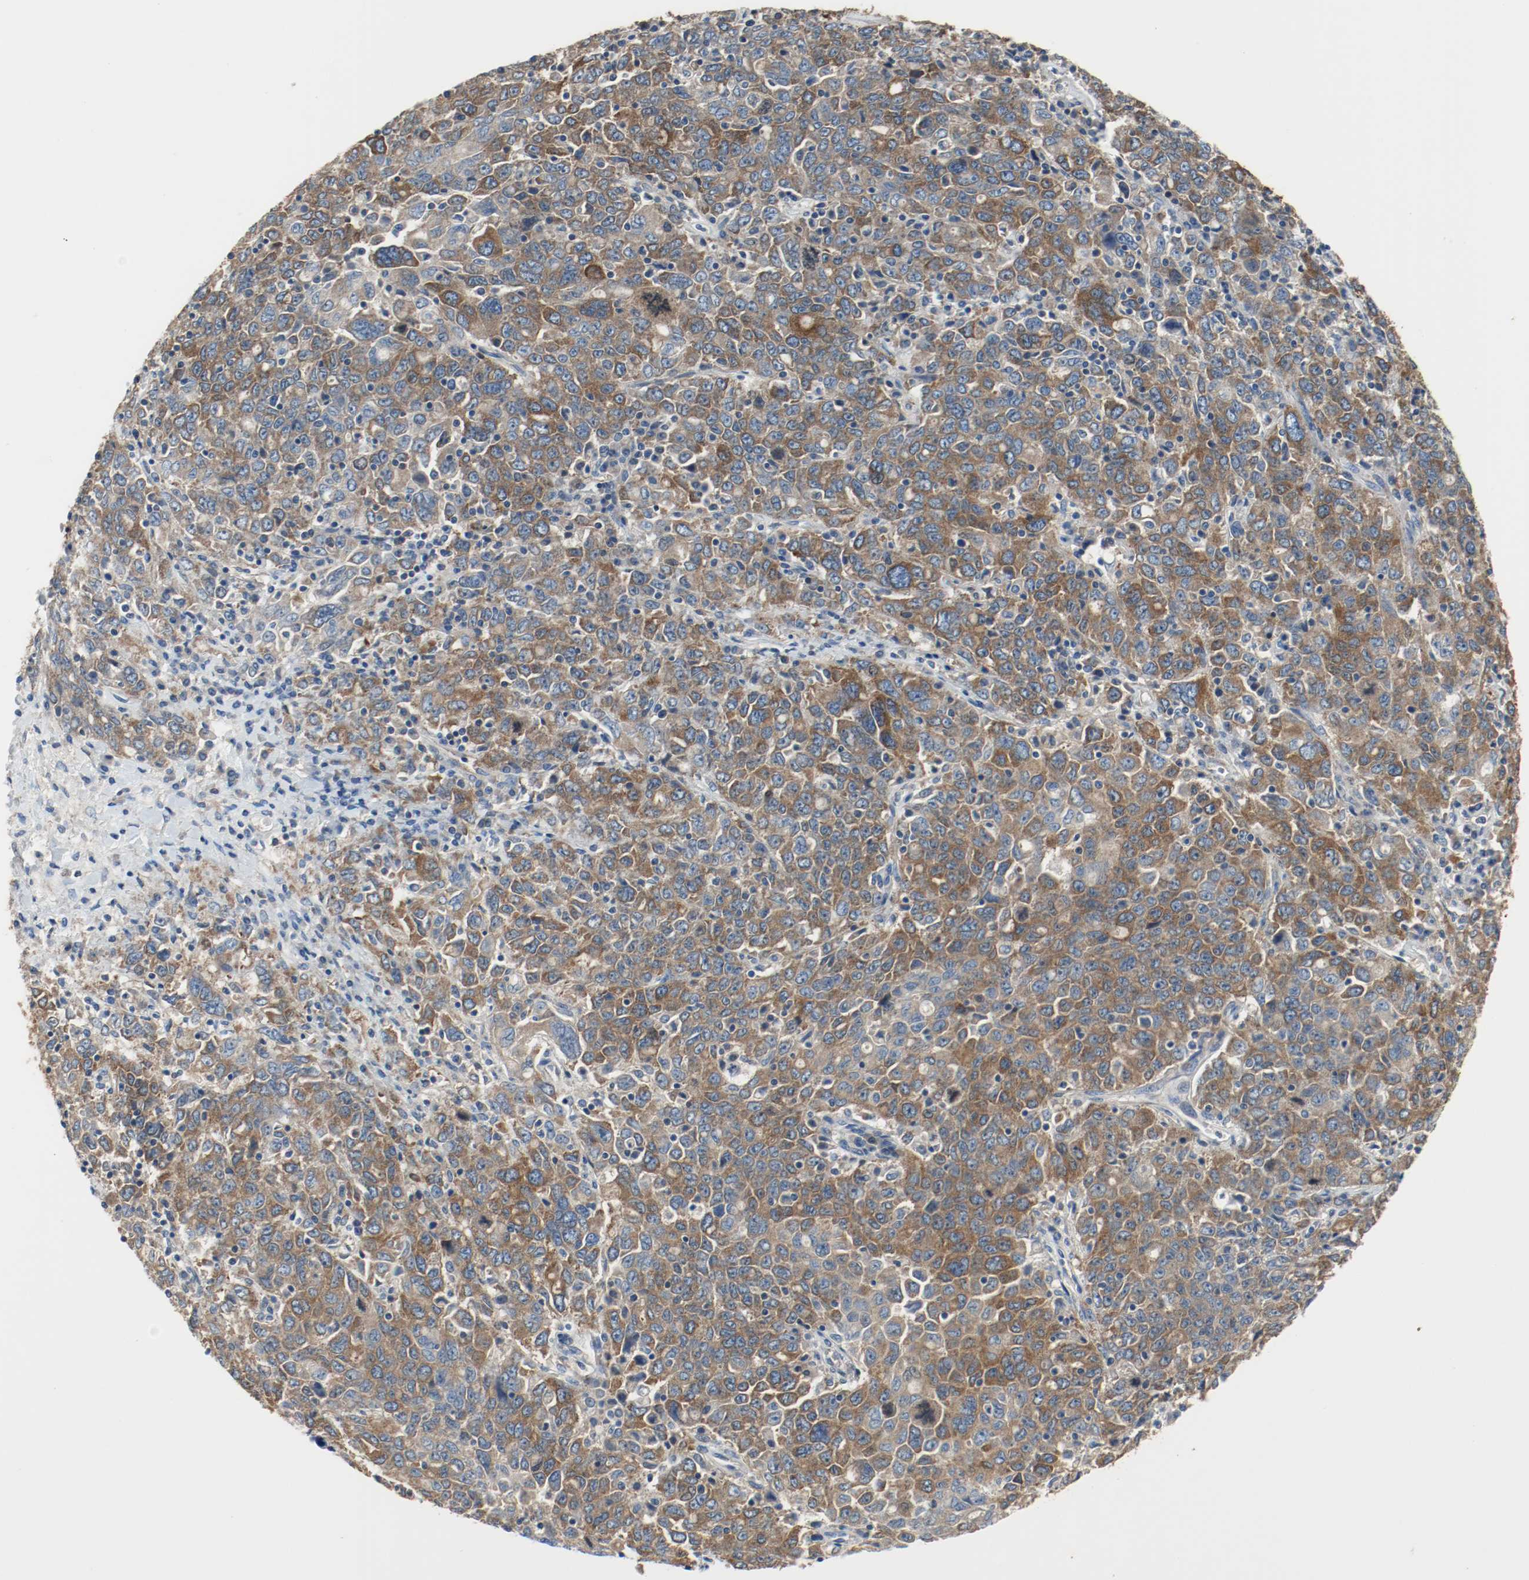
{"staining": {"intensity": "moderate", "quantity": ">75%", "location": "cytoplasmic/membranous"}, "tissue": "ovarian cancer", "cell_type": "Tumor cells", "image_type": "cancer", "snomed": [{"axis": "morphology", "description": "Carcinoma, endometroid"}, {"axis": "topography", "description": "Ovary"}], "caption": "A high-resolution image shows IHC staining of ovarian endometroid carcinoma, which exhibits moderate cytoplasmic/membranous staining in about >75% of tumor cells.", "gene": "TUBA3D", "patient": {"sex": "female", "age": 62}}